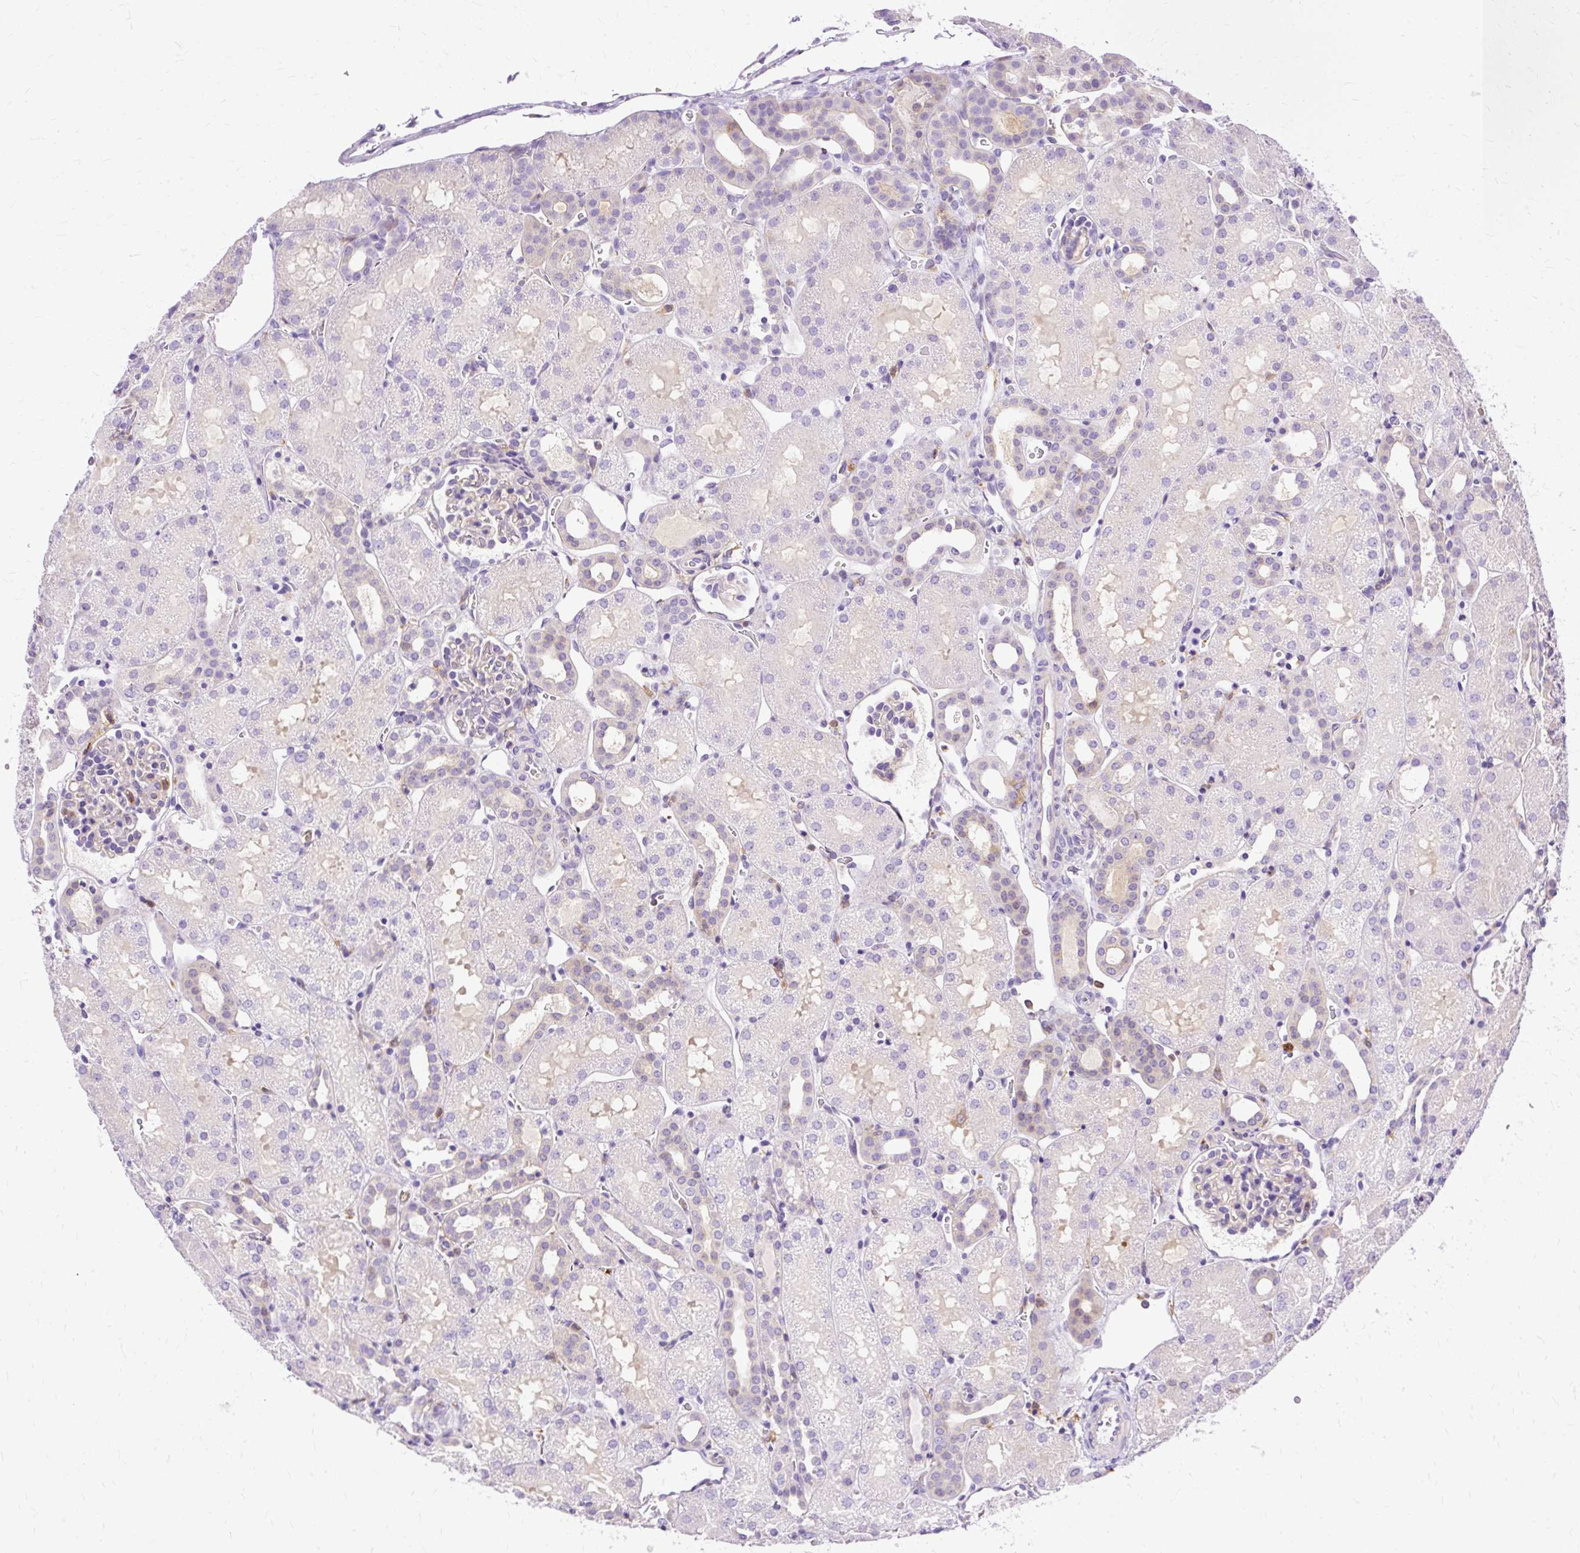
{"staining": {"intensity": "negative", "quantity": "none", "location": "none"}, "tissue": "kidney", "cell_type": "Cells in glomeruli", "image_type": "normal", "snomed": [{"axis": "morphology", "description": "Normal tissue, NOS"}, {"axis": "topography", "description": "Kidney"}], "caption": "Kidney stained for a protein using immunohistochemistry (IHC) displays no staining cells in glomeruli.", "gene": "TWF2", "patient": {"sex": "male", "age": 2}}